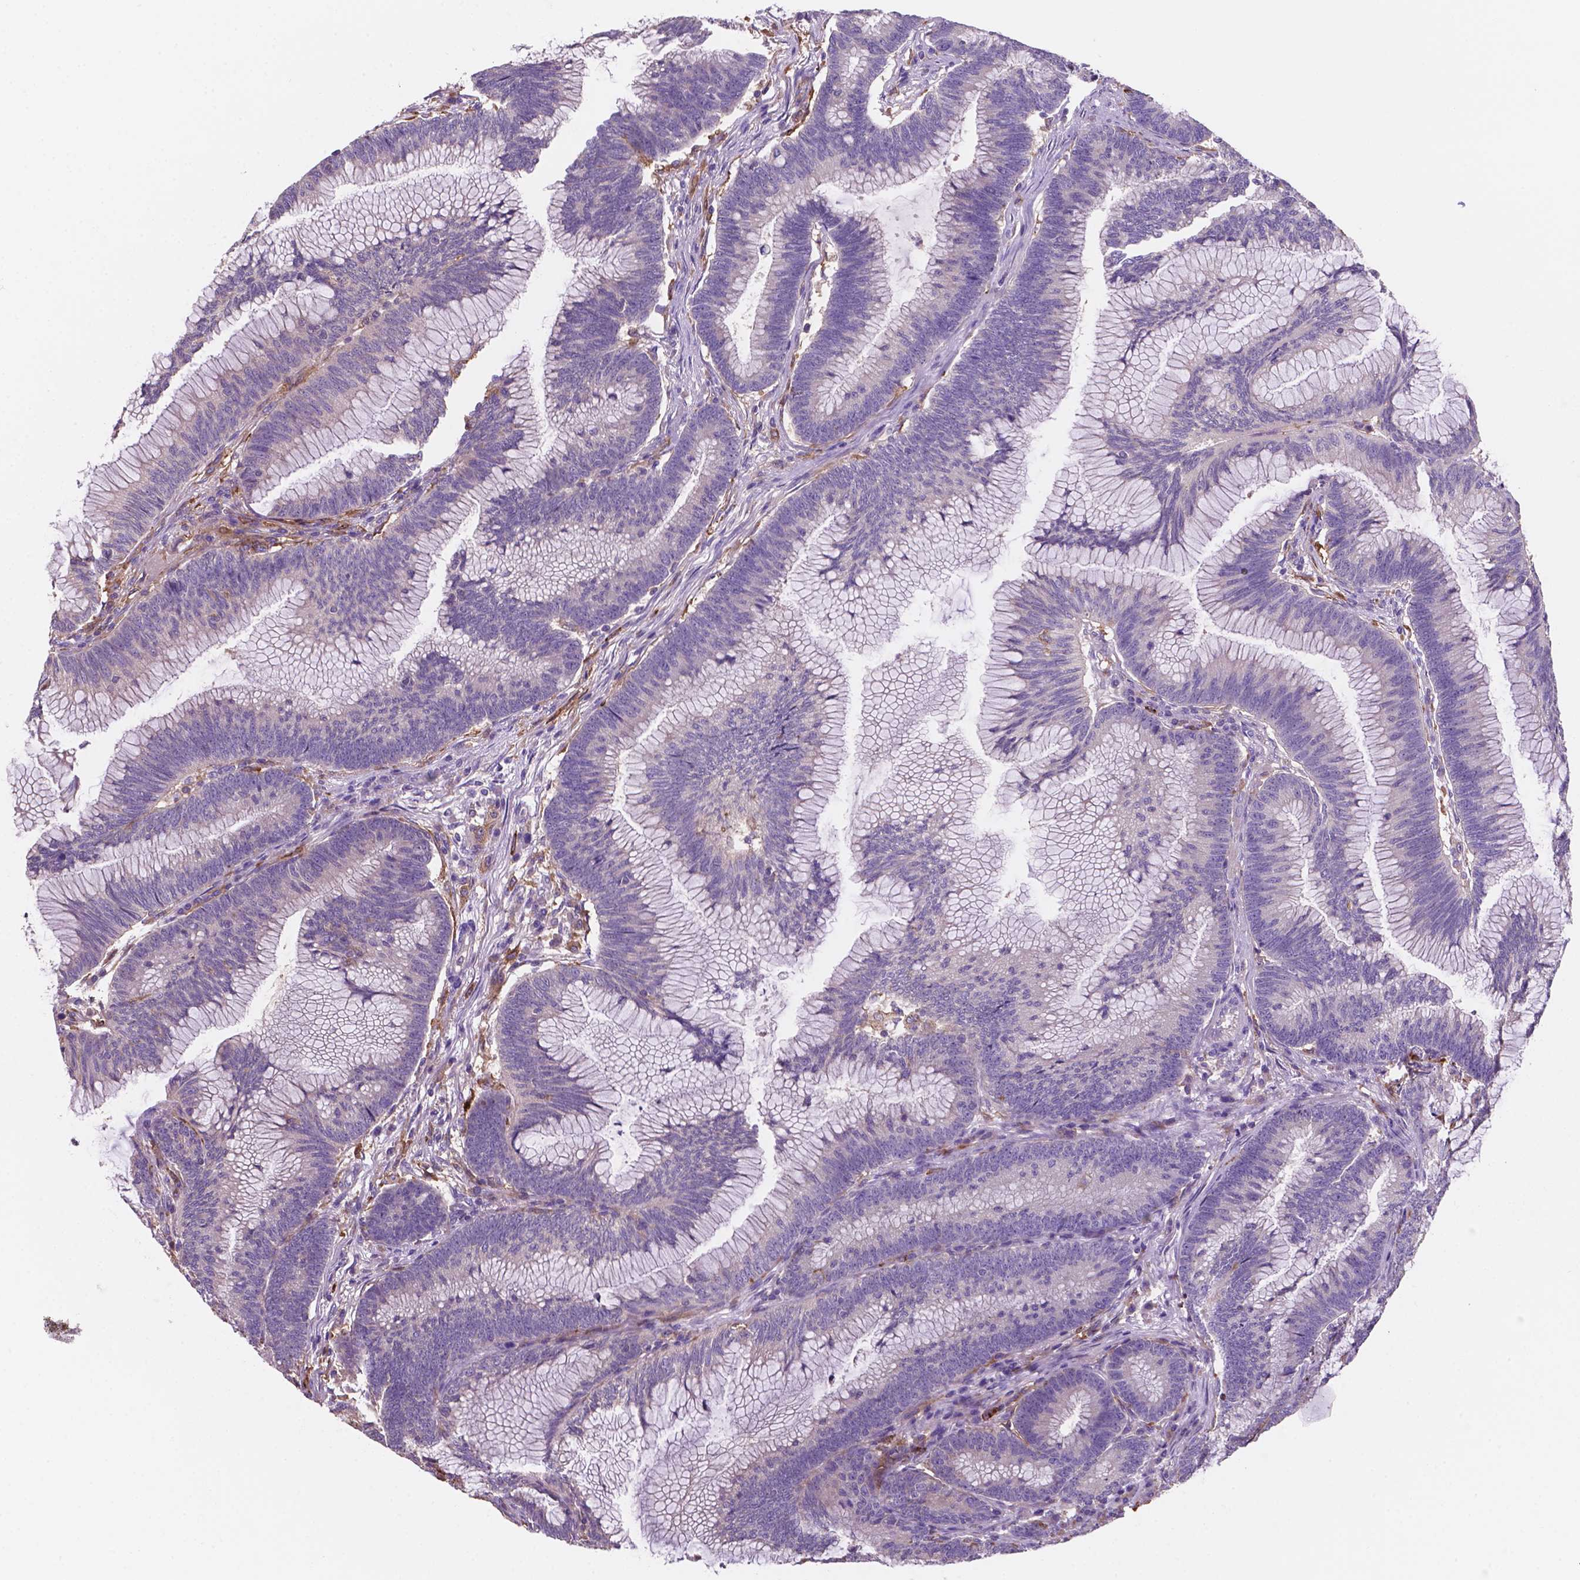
{"staining": {"intensity": "negative", "quantity": "none", "location": "none"}, "tissue": "colorectal cancer", "cell_type": "Tumor cells", "image_type": "cancer", "snomed": [{"axis": "morphology", "description": "Adenocarcinoma, NOS"}, {"axis": "topography", "description": "Colon"}], "caption": "This is an immunohistochemistry micrograph of human adenocarcinoma (colorectal). There is no positivity in tumor cells.", "gene": "MKRN2OS", "patient": {"sex": "female", "age": 78}}